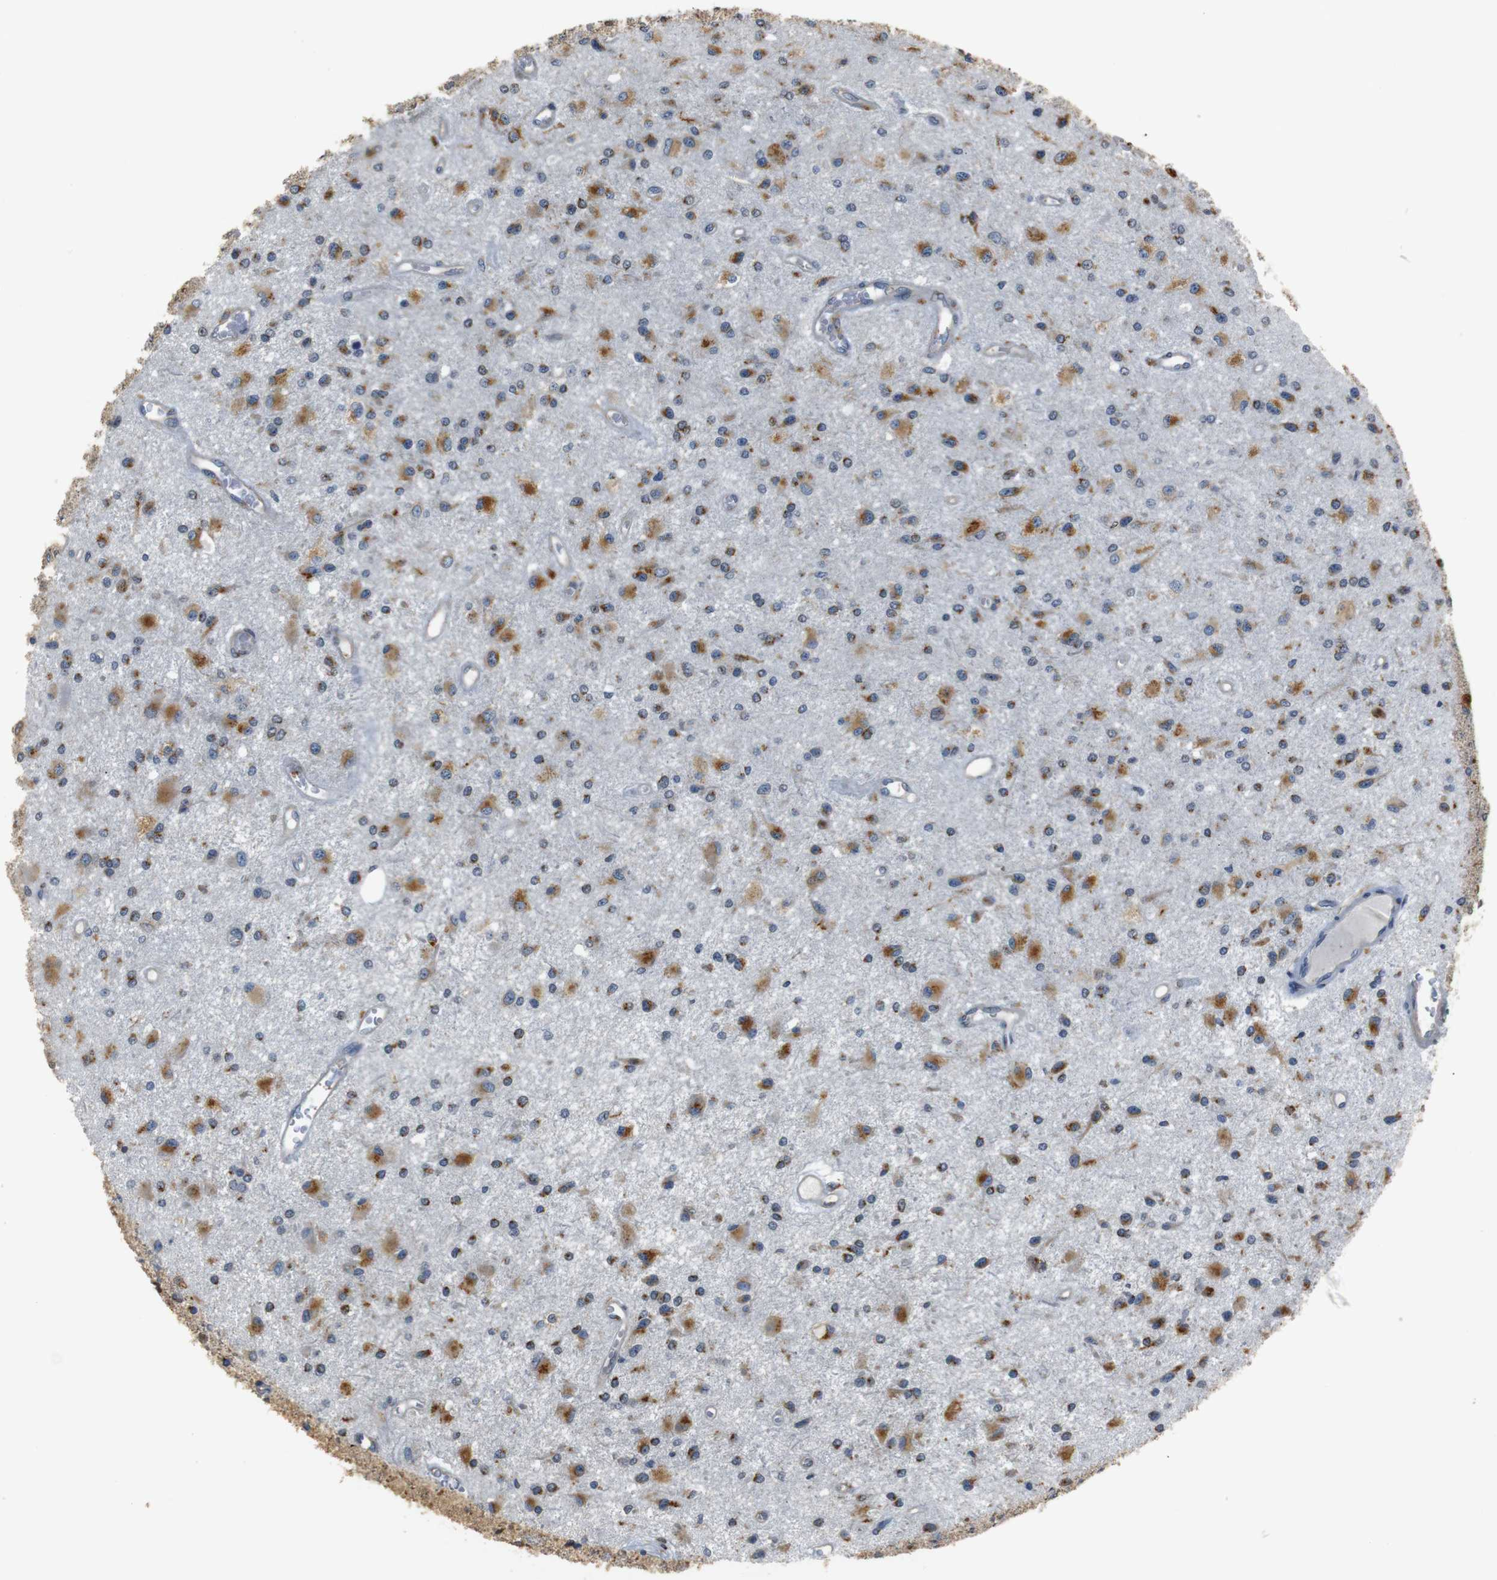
{"staining": {"intensity": "moderate", "quantity": ">75%", "location": "cytoplasmic/membranous"}, "tissue": "glioma", "cell_type": "Tumor cells", "image_type": "cancer", "snomed": [{"axis": "morphology", "description": "Glioma, malignant, Low grade"}, {"axis": "topography", "description": "Brain"}], "caption": "Glioma stained with a protein marker displays moderate staining in tumor cells.", "gene": "TMED2", "patient": {"sex": "male", "age": 58}}